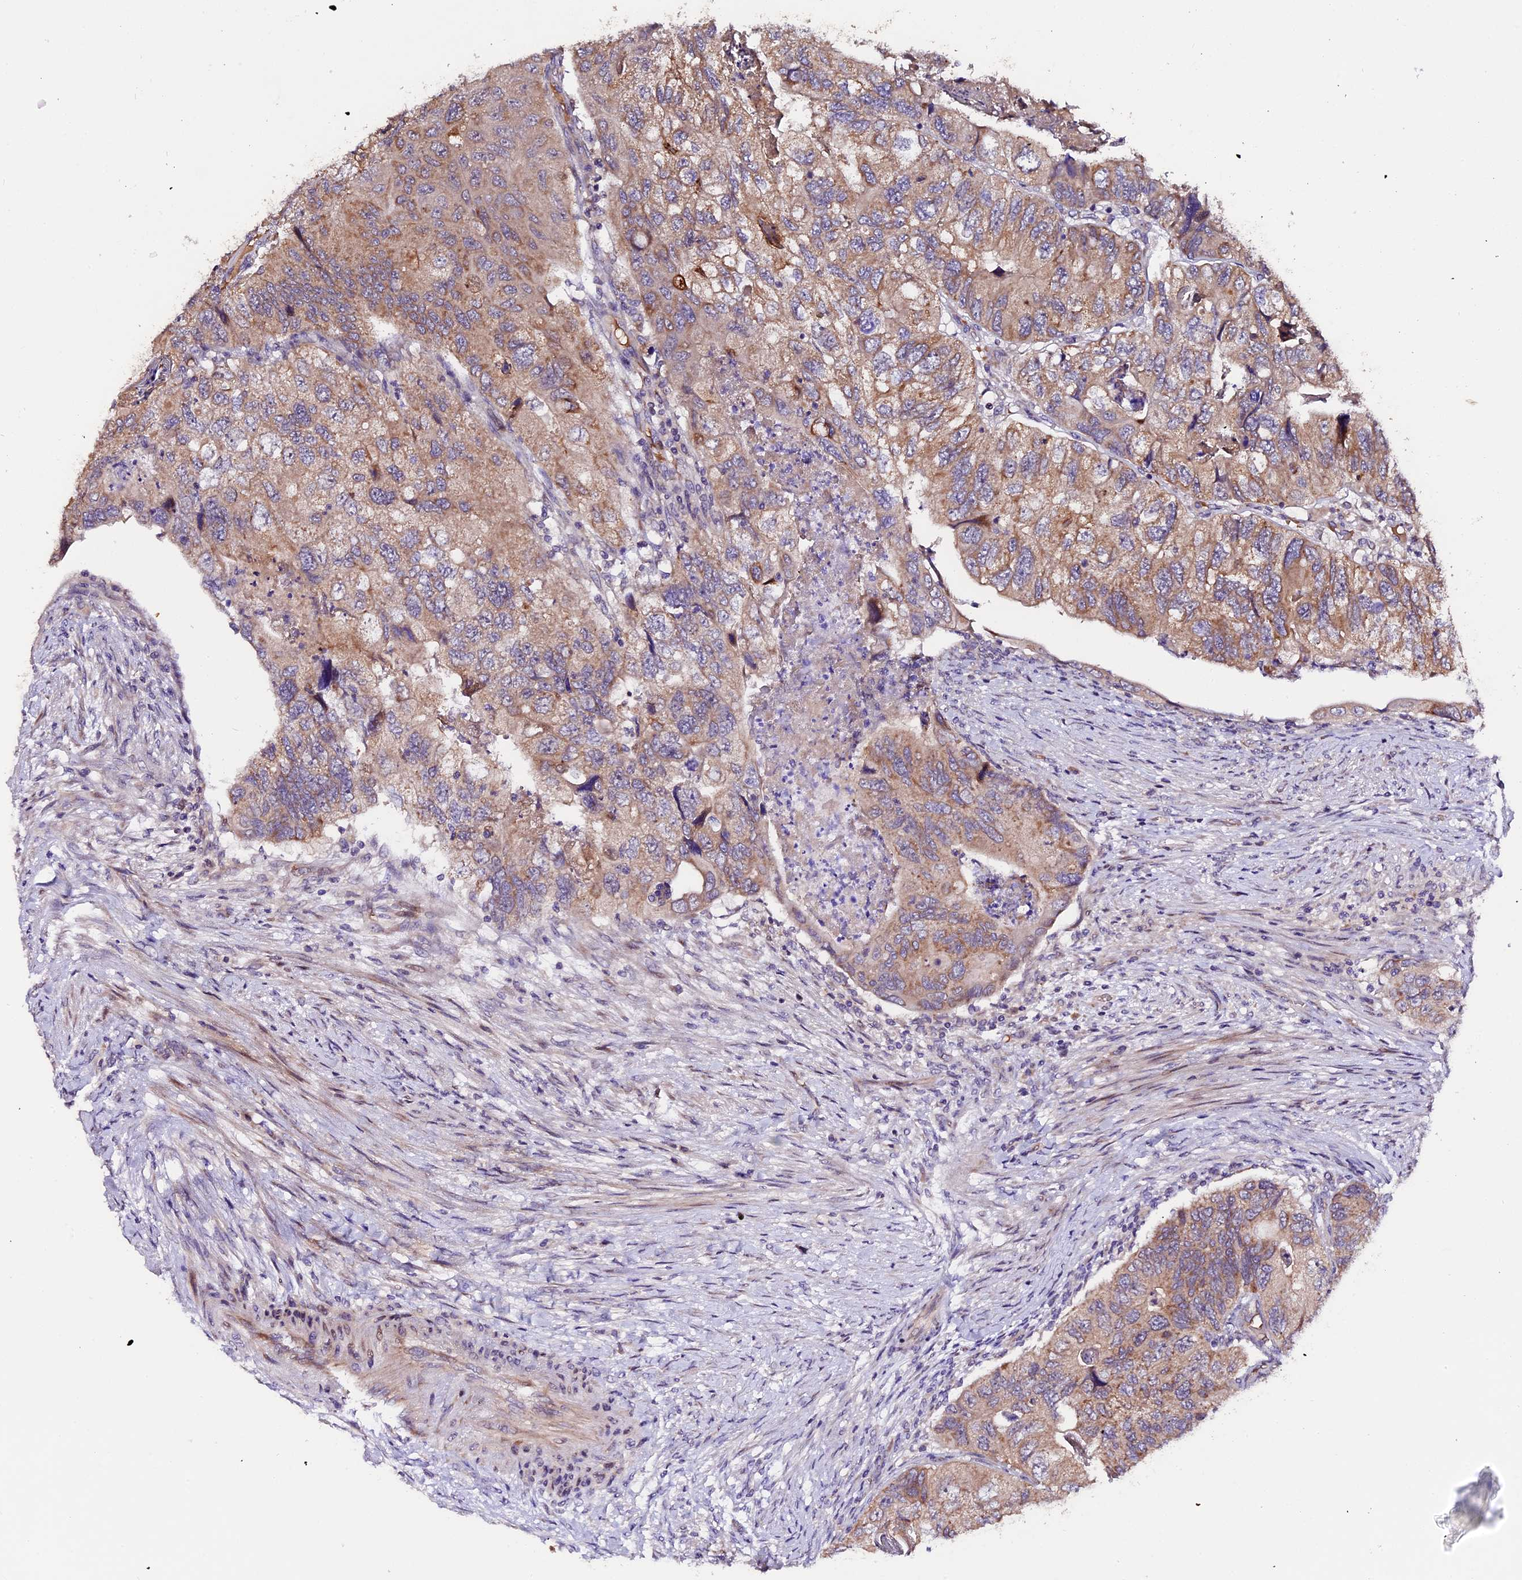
{"staining": {"intensity": "weak", "quantity": "25%-75%", "location": "cytoplasmic/membranous"}, "tissue": "colorectal cancer", "cell_type": "Tumor cells", "image_type": "cancer", "snomed": [{"axis": "morphology", "description": "Adenocarcinoma, NOS"}, {"axis": "topography", "description": "Rectum"}], "caption": "Protein analysis of colorectal adenocarcinoma tissue exhibits weak cytoplasmic/membranous positivity in approximately 25%-75% of tumor cells.", "gene": "TRMT1", "patient": {"sex": "male", "age": 63}}